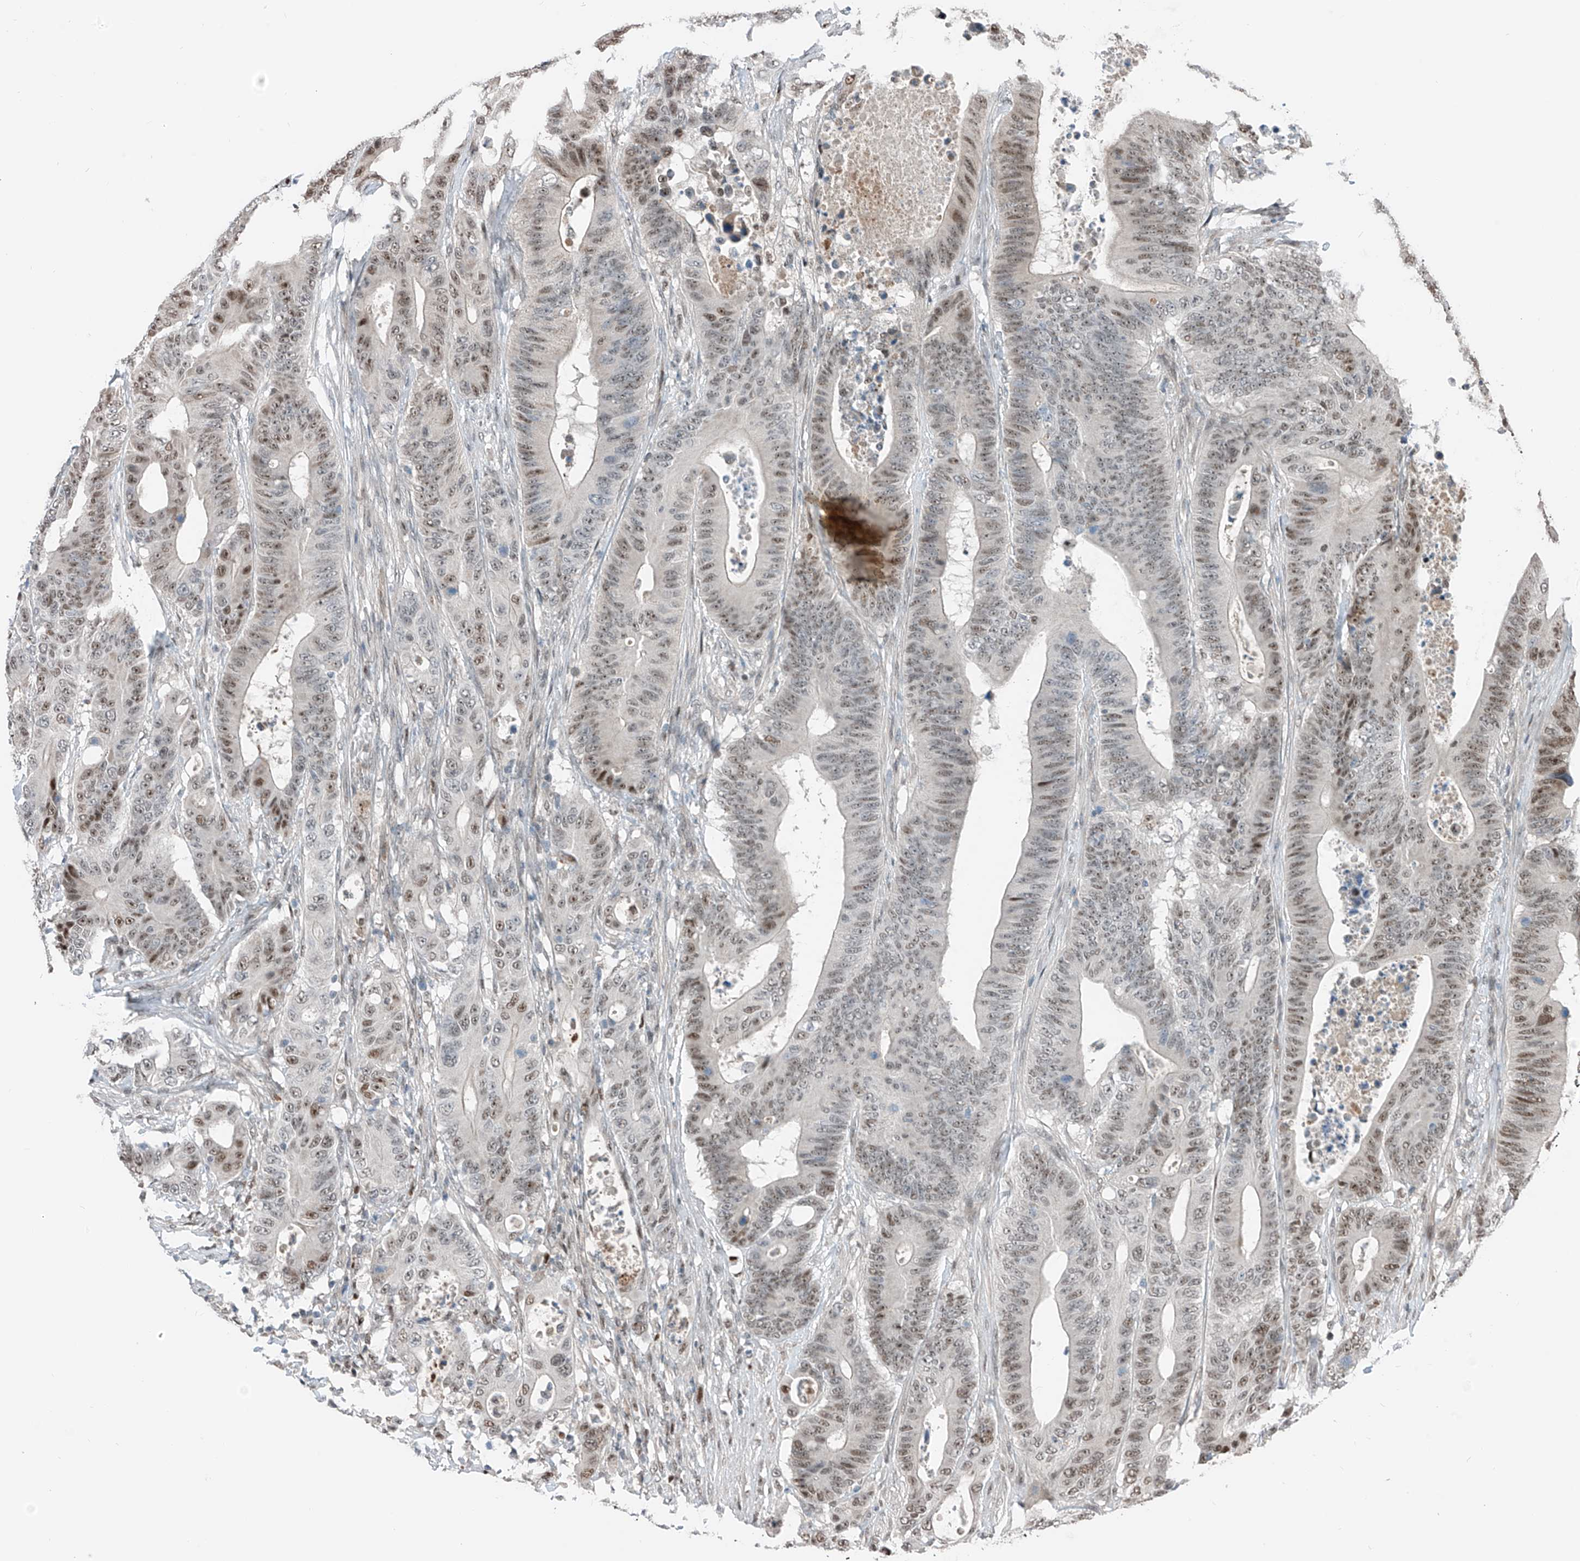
{"staining": {"intensity": "weak", "quantity": "25%-75%", "location": "nuclear"}, "tissue": "colorectal cancer", "cell_type": "Tumor cells", "image_type": "cancer", "snomed": [{"axis": "morphology", "description": "Adenocarcinoma, NOS"}, {"axis": "topography", "description": "Colon"}], "caption": "Colorectal cancer (adenocarcinoma) tissue shows weak nuclear positivity in about 25%-75% of tumor cells (Brightfield microscopy of DAB IHC at high magnification).", "gene": "RBP7", "patient": {"sex": "male", "age": 83}}